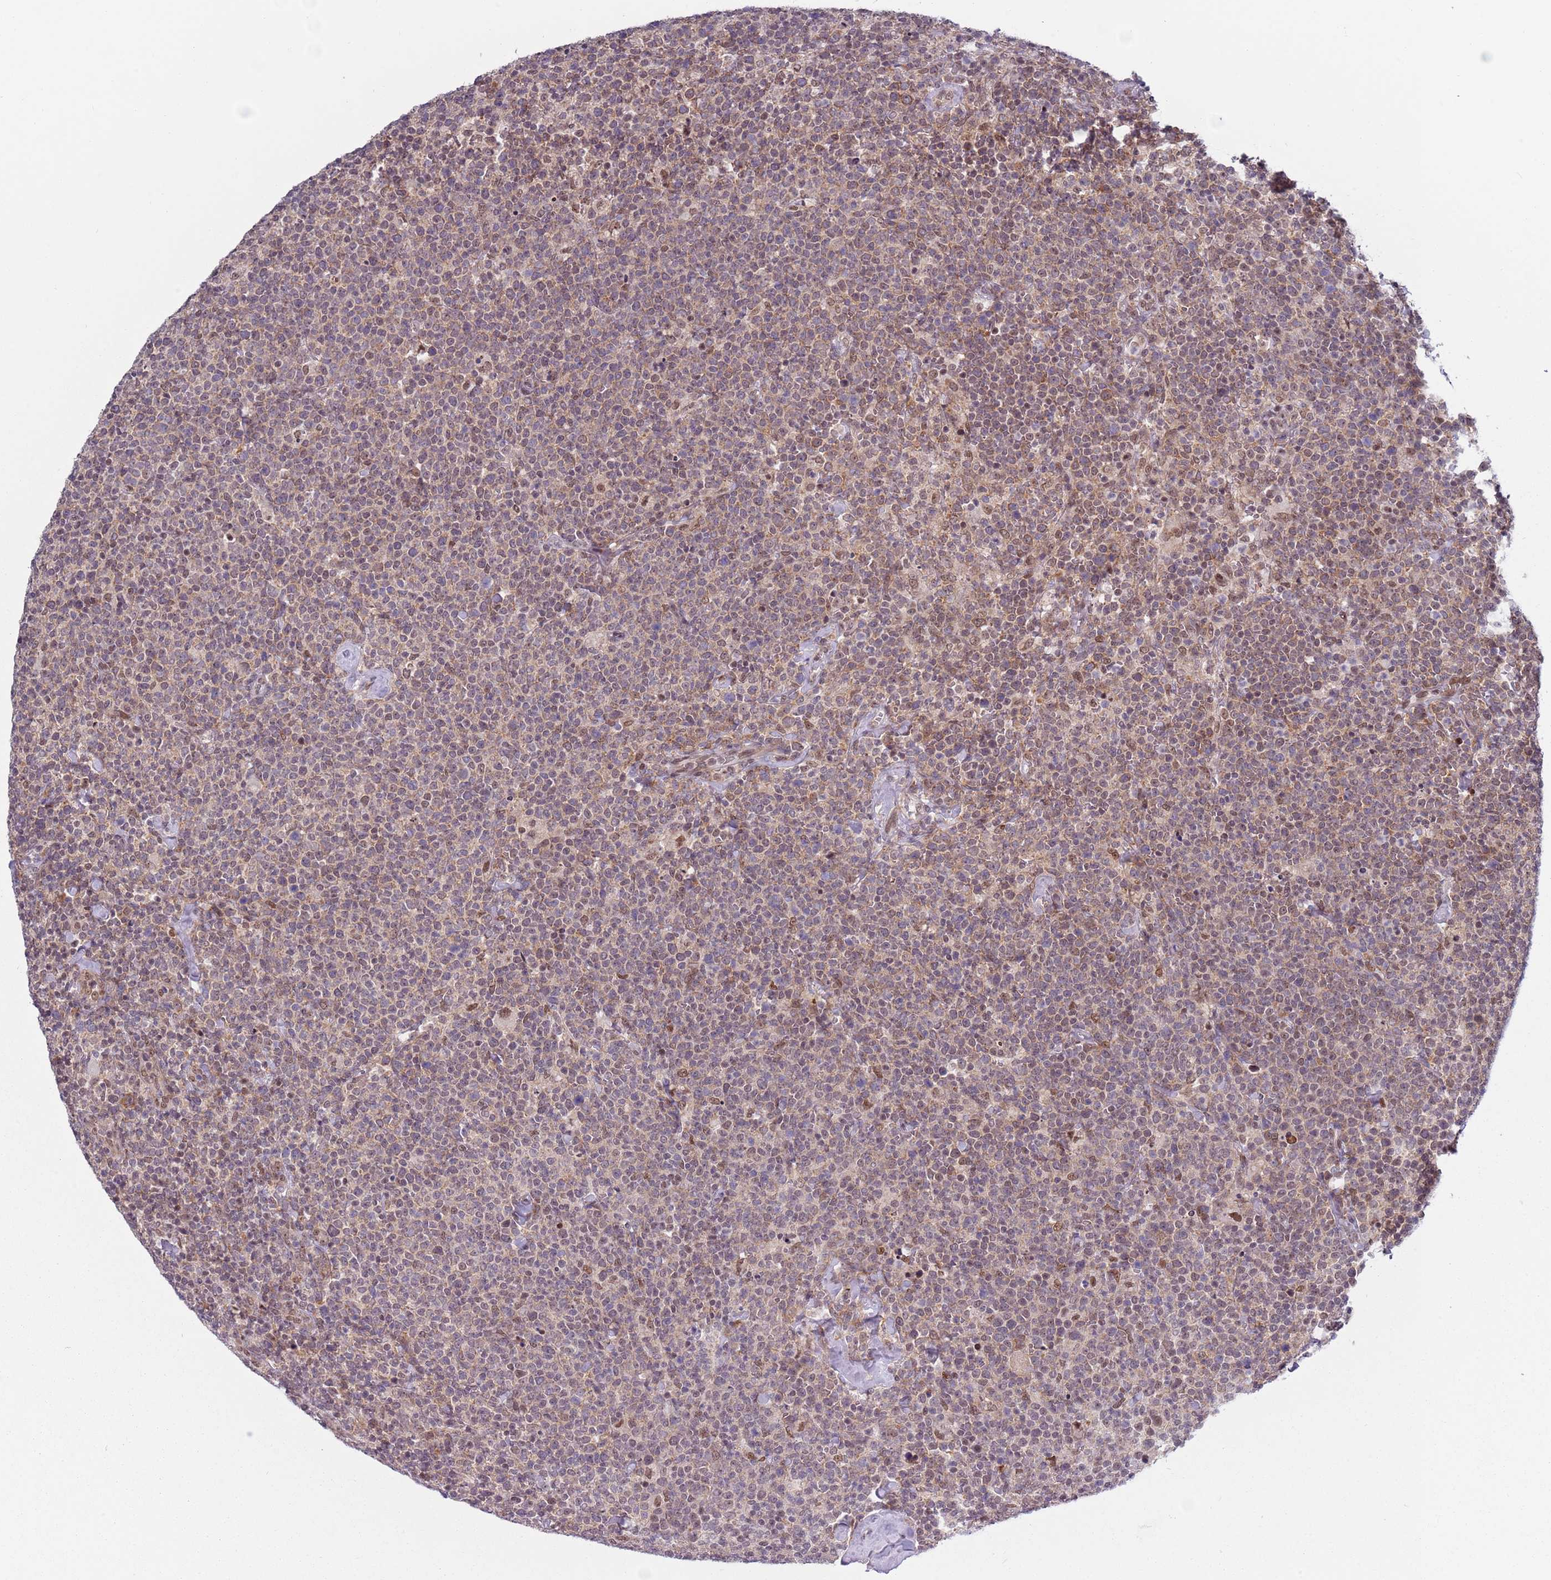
{"staining": {"intensity": "weak", "quantity": "25%-75%", "location": "cytoplasmic/membranous"}, "tissue": "lymphoma", "cell_type": "Tumor cells", "image_type": "cancer", "snomed": [{"axis": "morphology", "description": "Malignant lymphoma, non-Hodgkin's type, High grade"}, {"axis": "topography", "description": "Lymph node"}], "caption": "Immunohistochemical staining of human lymphoma shows weak cytoplasmic/membranous protein staining in about 25%-75% of tumor cells.", "gene": "SLC25A32", "patient": {"sex": "male", "age": 61}}